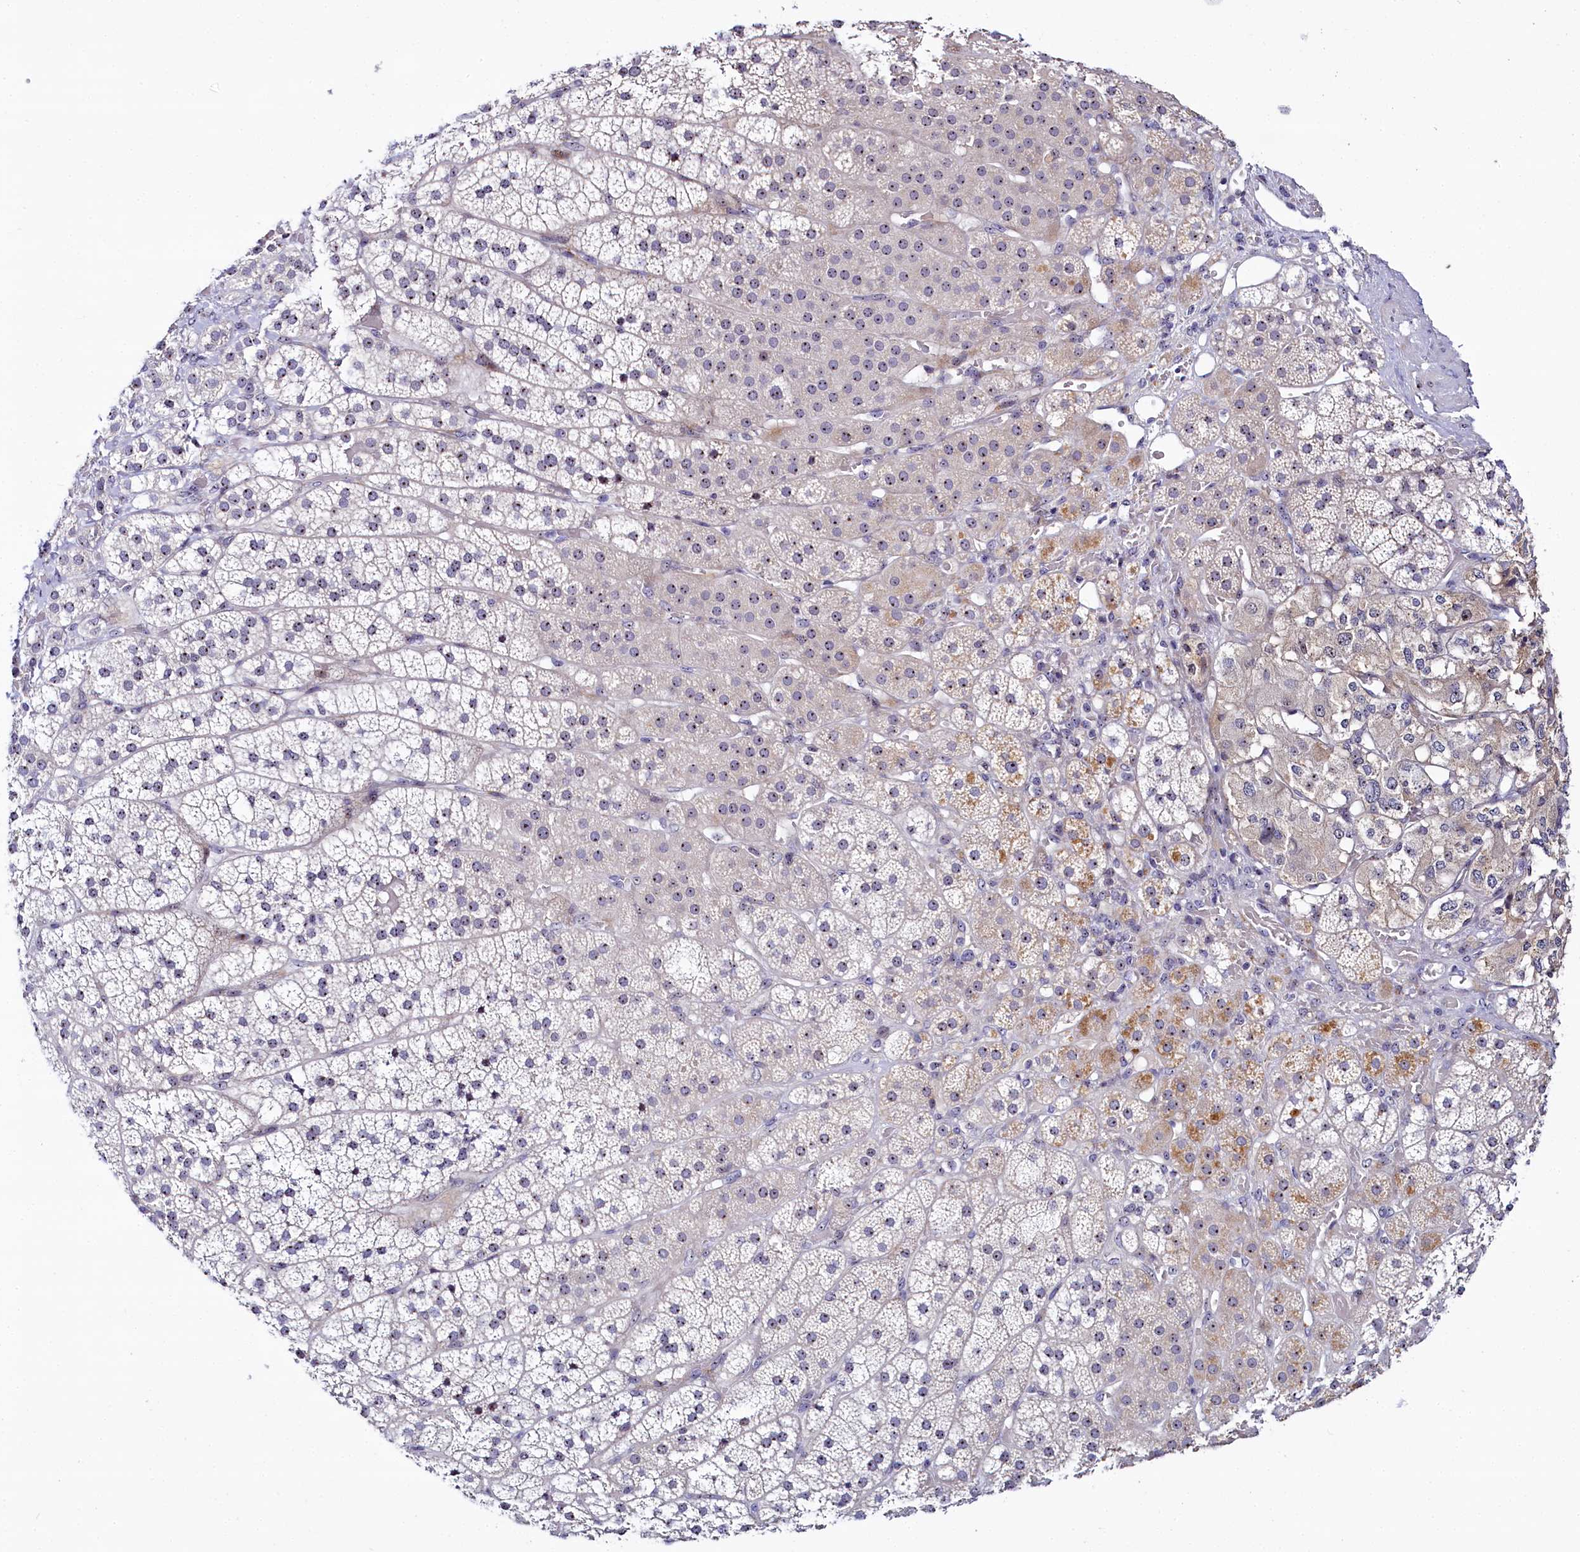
{"staining": {"intensity": "moderate", "quantity": "25%-75%", "location": "nuclear"}, "tissue": "adrenal gland", "cell_type": "Glandular cells", "image_type": "normal", "snomed": [{"axis": "morphology", "description": "Normal tissue, NOS"}, {"axis": "topography", "description": "Adrenal gland"}], "caption": "Immunohistochemistry (DAB) staining of benign human adrenal gland demonstrates moderate nuclear protein staining in about 25%-75% of glandular cells.", "gene": "TCOF1", "patient": {"sex": "female", "age": 44}}